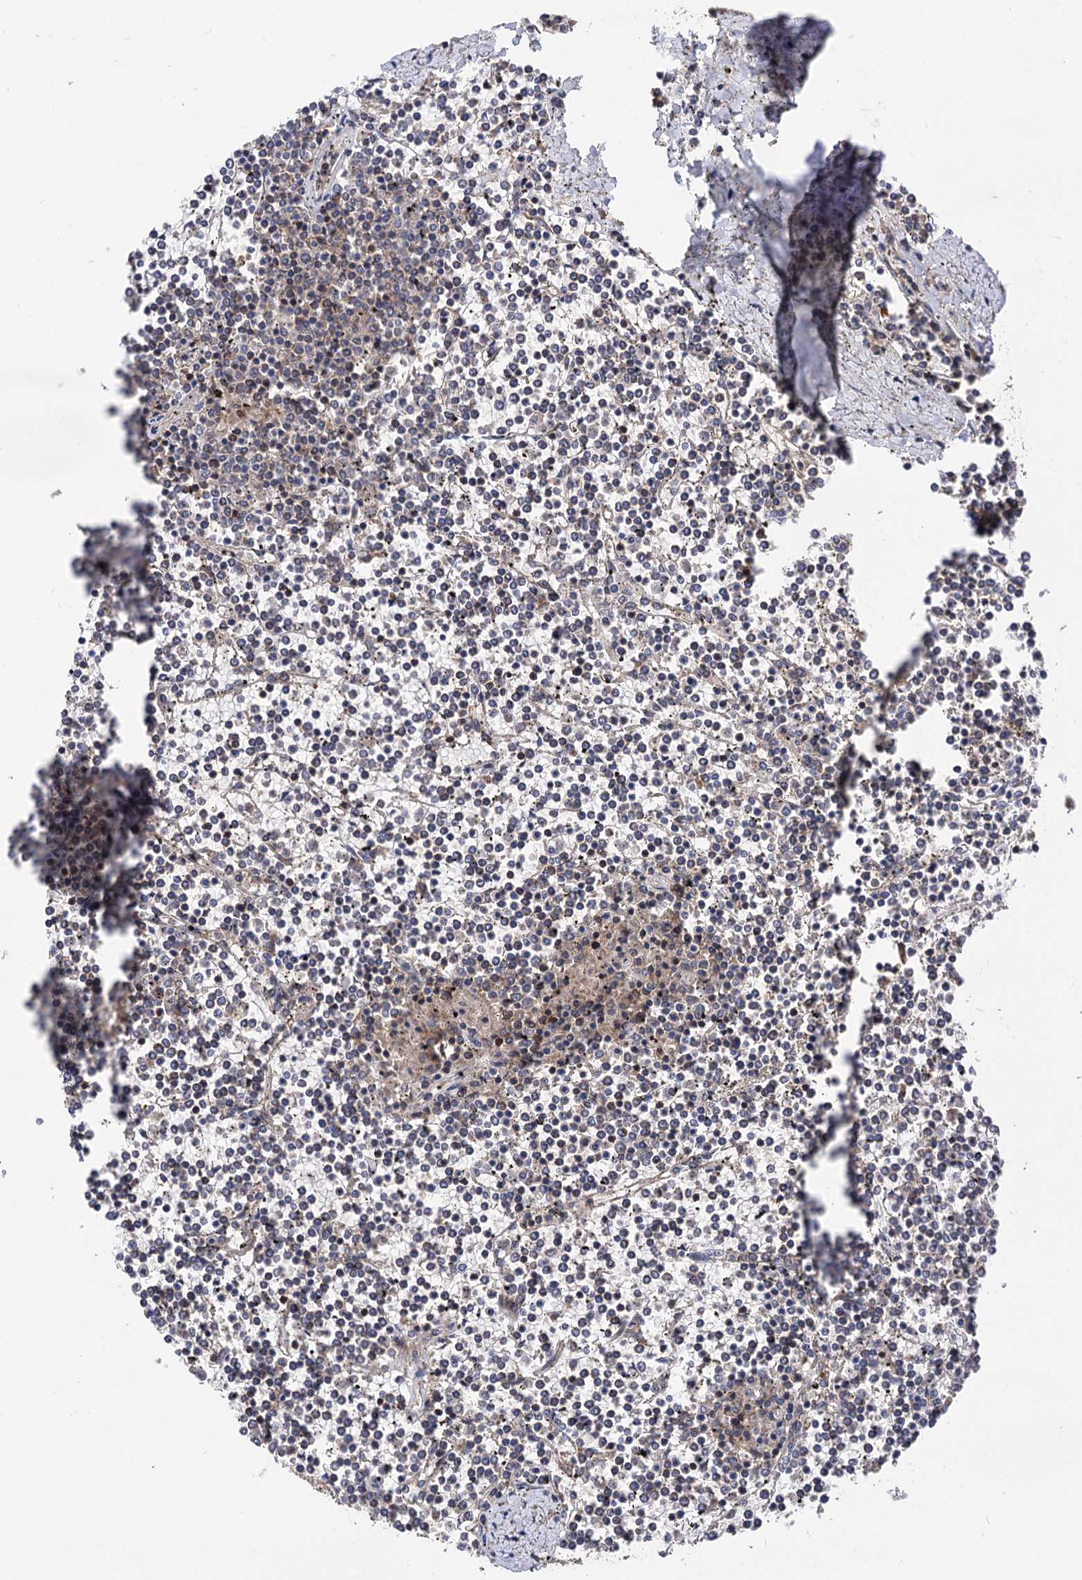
{"staining": {"intensity": "negative", "quantity": "none", "location": "none"}, "tissue": "lymphoma", "cell_type": "Tumor cells", "image_type": "cancer", "snomed": [{"axis": "morphology", "description": "Malignant lymphoma, non-Hodgkin's type, Low grade"}, {"axis": "topography", "description": "Spleen"}], "caption": "High power microscopy histopathology image of an IHC histopathology image of lymphoma, revealing no significant expression in tumor cells.", "gene": "MICAL2", "patient": {"sex": "female", "age": 19}}